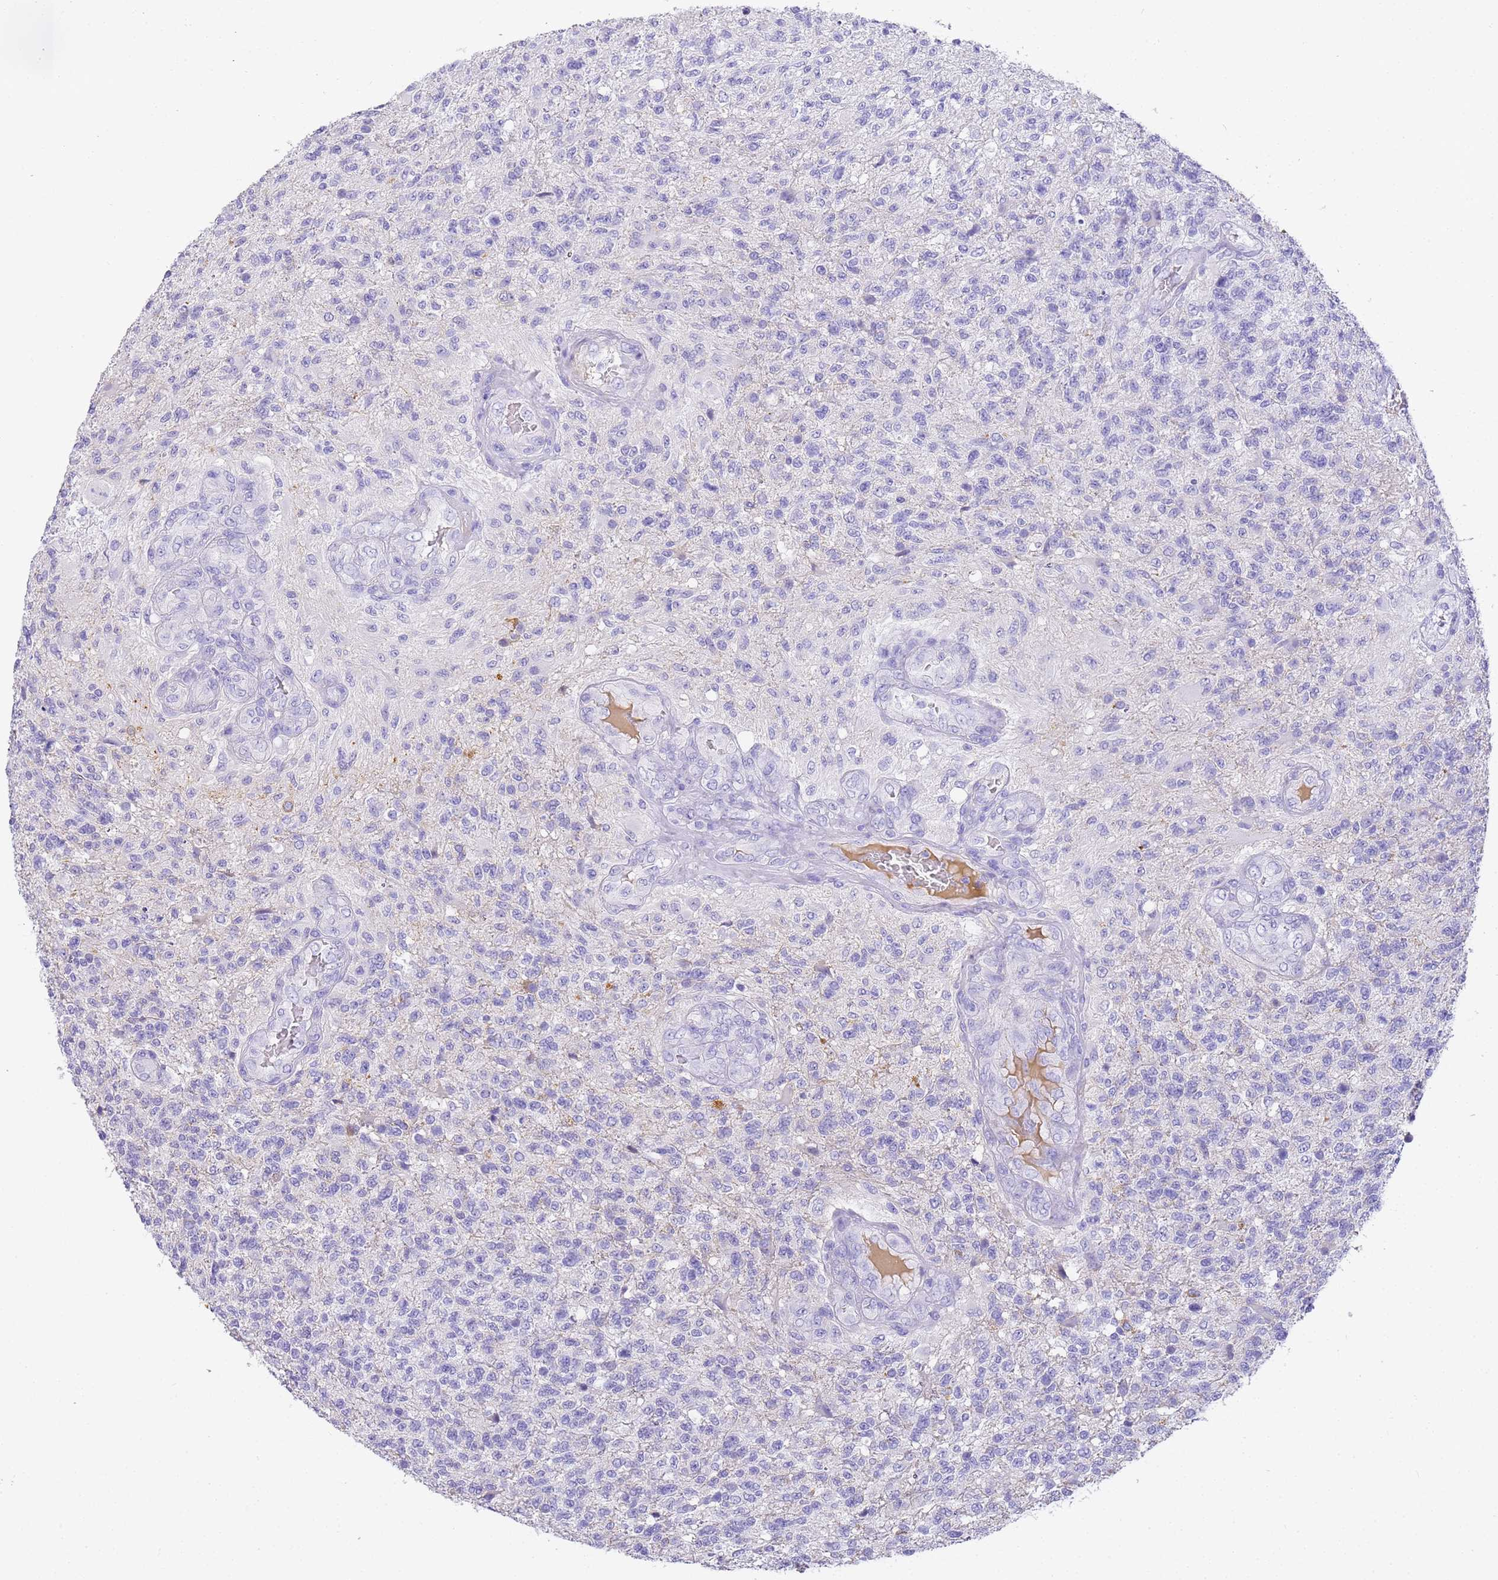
{"staining": {"intensity": "negative", "quantity": "none", "location": "none"}, "tissue": "glioma", "cell_type": "Tumor cells", "image_type": "cancer", "snomed": [{"axis": "morphology", "description": "Glioma, malignant, High grade"}, {"axis": "topography", "description": "Brain"}], "caption": "Glioma was stained to show a protein in brown. There is no significant positivity in tumor cells.", "gene": "CFHR2", "patient": {"sex": "male", "age": 56}}